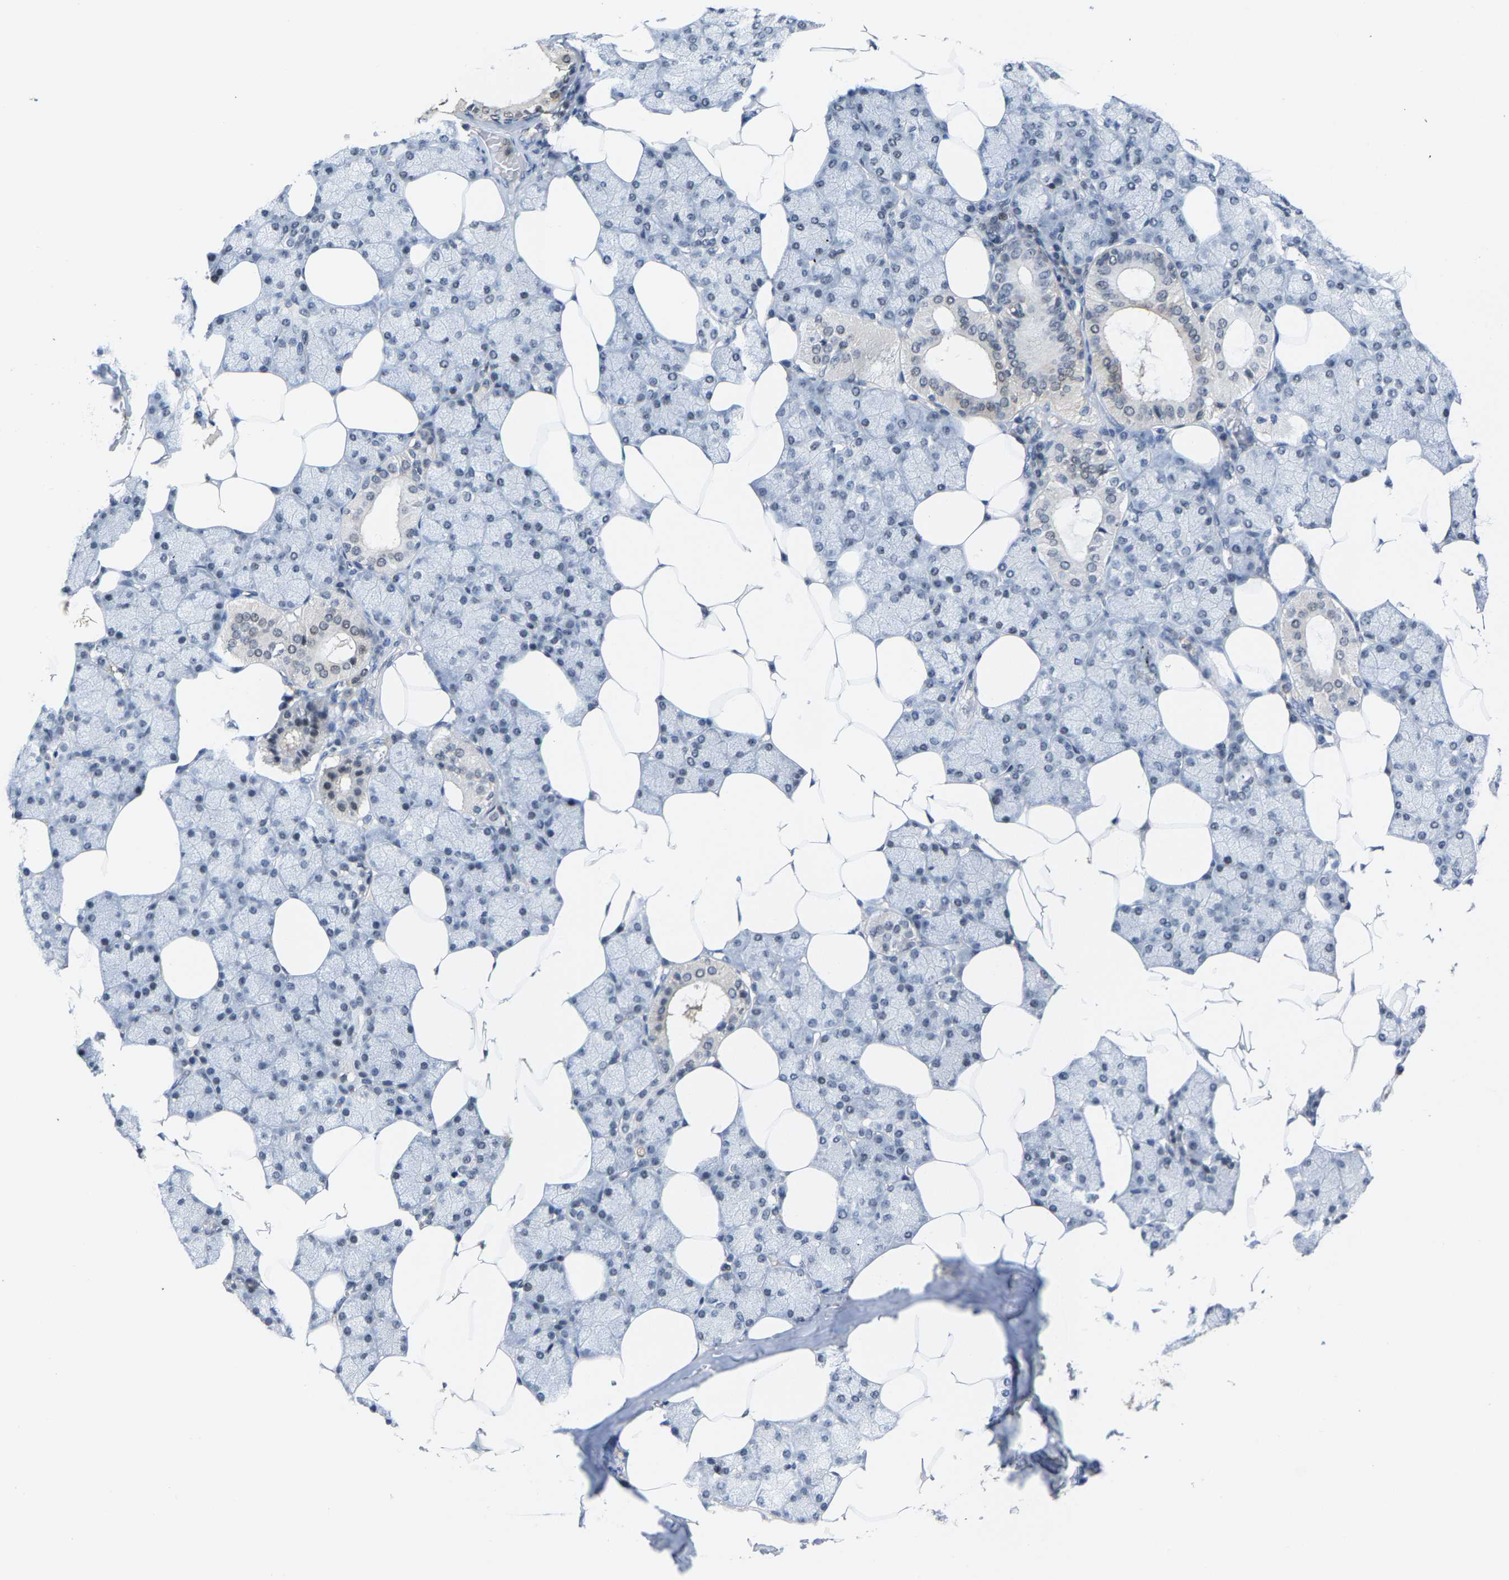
{"staining": {"intensity": "weak", "quantity": "<25%", "location": "cytoplasmic/membranous,nuclear"}, "tissue": "salivary gland", "cell_type": "Glandular cells", "image_type": "normal", "snomed": [{"axis": "morphology", "description": "Normal tissue, NOS"}, {"axis": "topography", "description": "Salivary gland"}], "caption": "This is a histopathology image of immunohistochemistry (IHC) staining of unremarkable salivary gland, which shows no positivity in glandular cells. The staining was performed using DAB to visualize the protein expression in brown, while the nuclei were stained in blue with hematoxylin (Magnification: 20x).", "gene": "FGD3", "patient": {"sex": "male", "age": 62}}